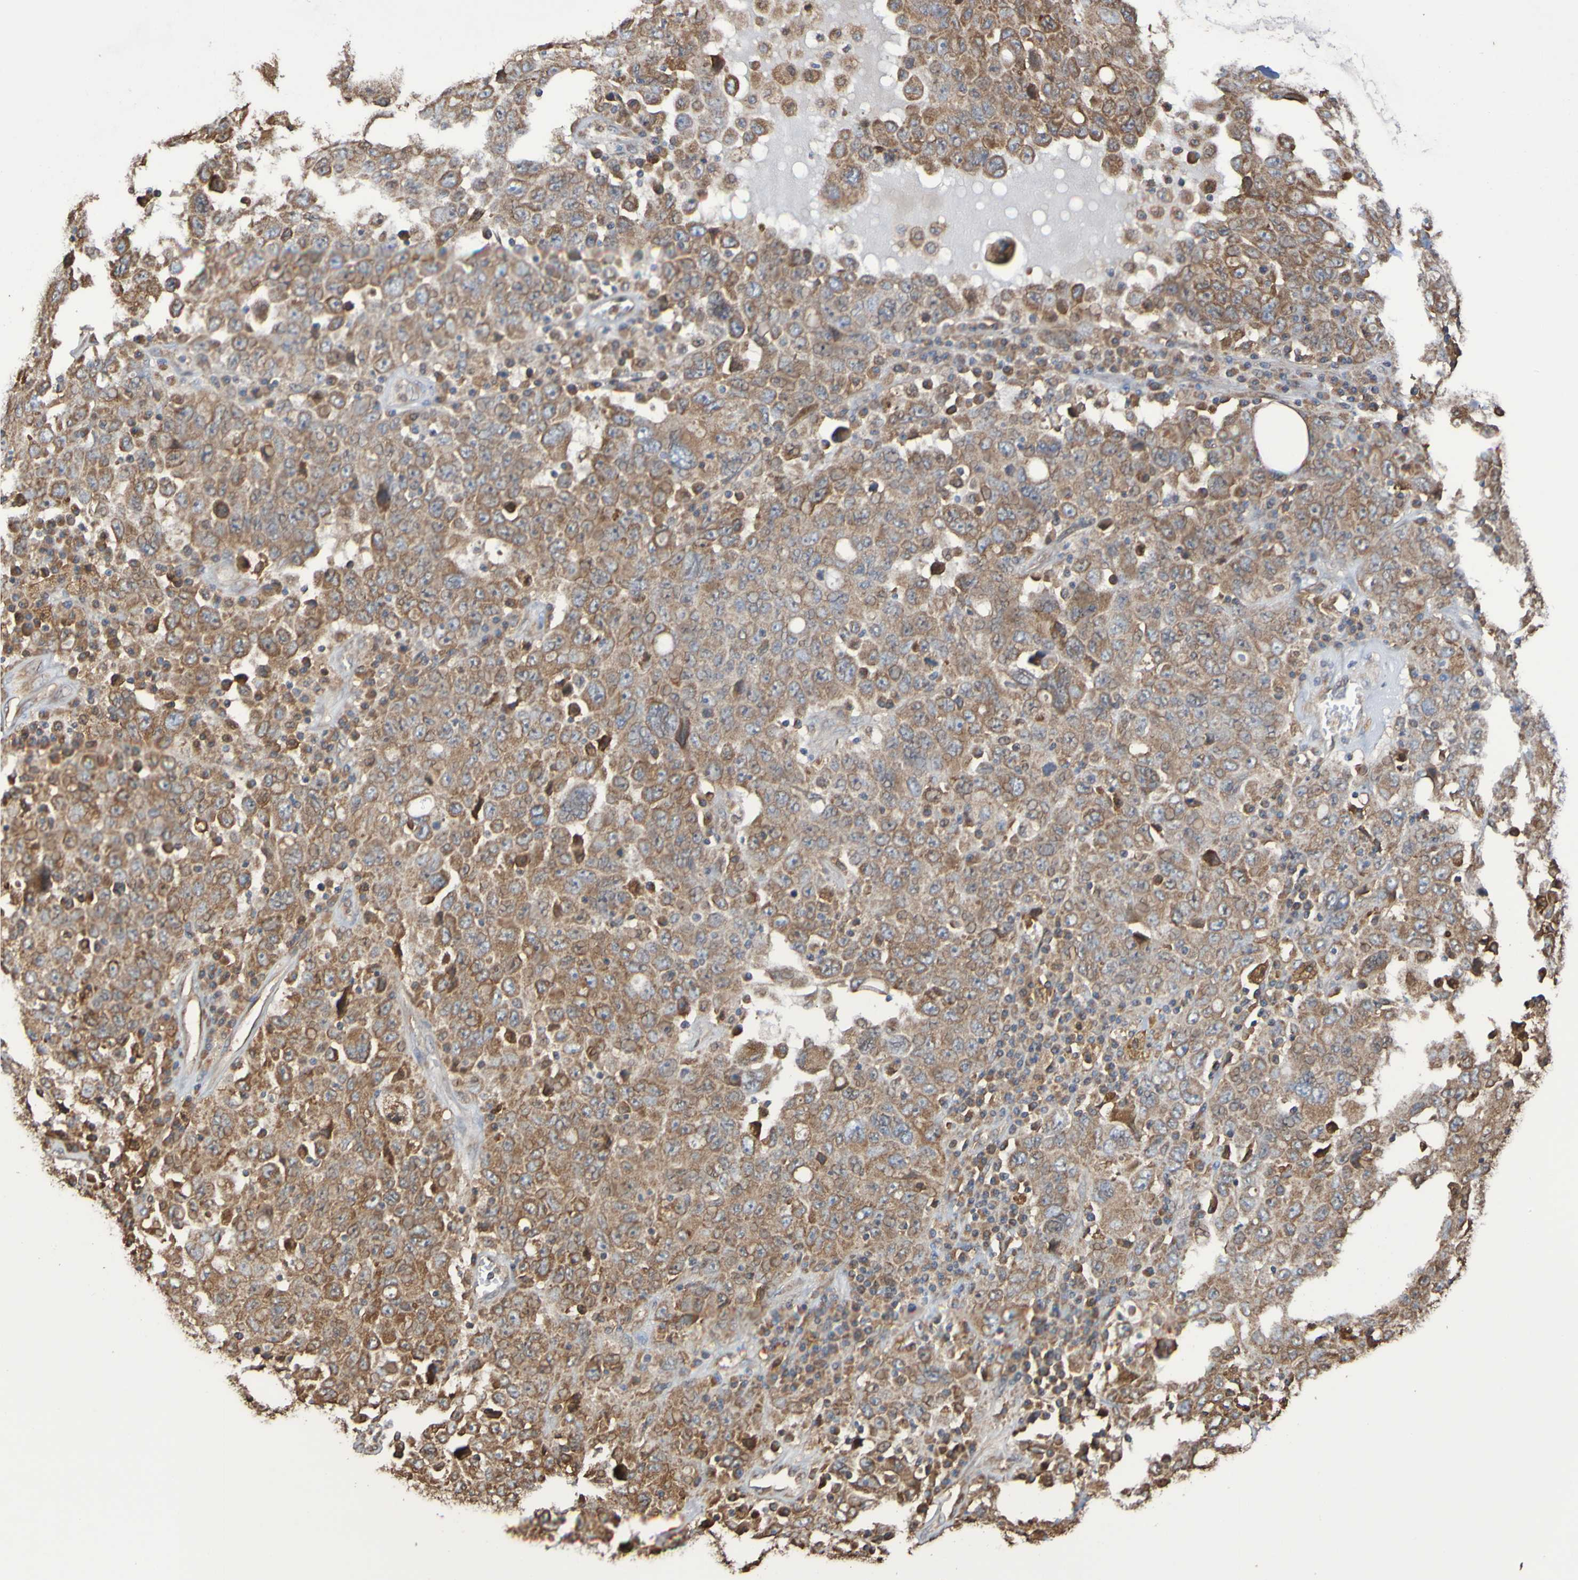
{"staining": {"intensity": "weak", "quantity": ">75%", "location": "cytoplasmic/membranous"}, "tissue": "ovarian cancer", "cell_type": "Tumor cells", "image_type": "cancer", "snomed": [{"axis": "morphology", "description": "Carcinoma, endometroid"}, {"axis": "topography", "description": "Ovary"}], "caption": "High-magnification brightfield microscopy of ovarian cancer (endometroid carcinoma) stained with DAB (3,3'-diaminobenzidine) (brown) and counterstained with hematoxylin (blue). tumor cells exhibit weak cytoplasmic/membranous positivity is present in about>75% of cells. The protein of interest is shown in brown color, while the nuclei are stained blue.", "gene": "RAB11A", "patient": {"sex": "female", "age": 62}}